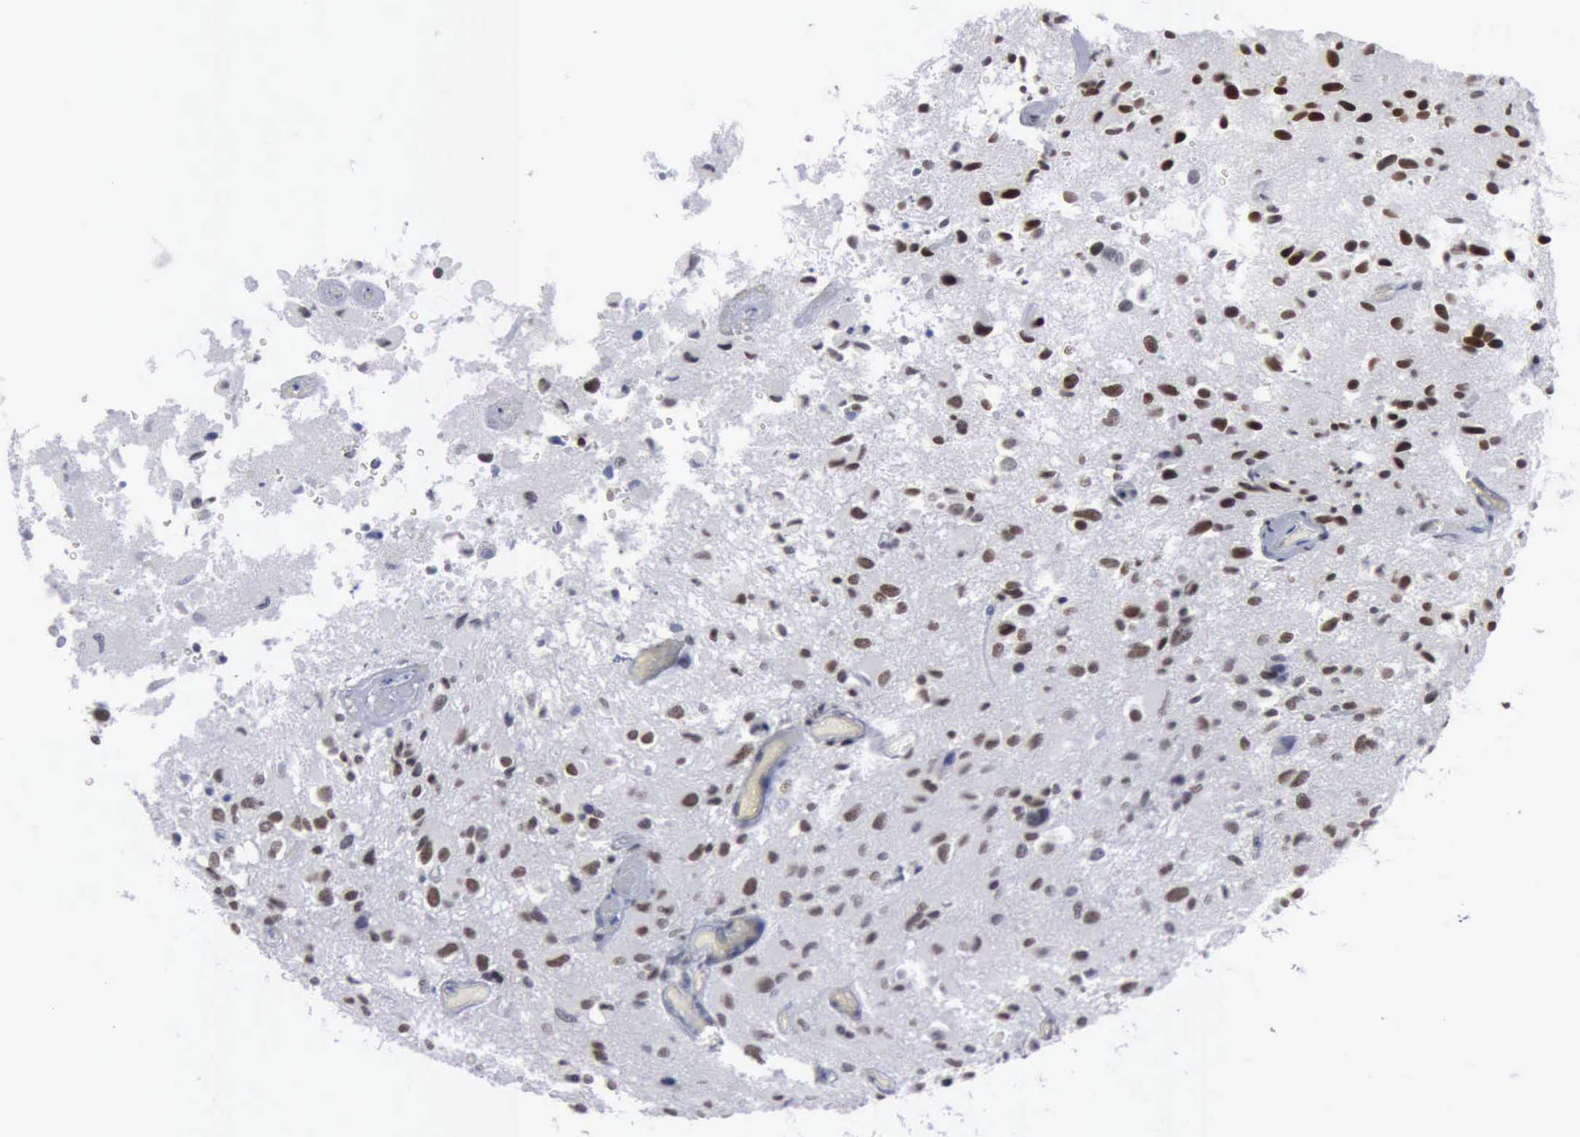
{"staining": {"intensity": "moderate", "quantity": ">75%", "location": "nuclear"}, "tissue": "glioma", "cell_type": "Tumor cells", "image_type": "cancer", "snomed": [{"axis": "morphology", "description": "Glioma, malignant, High grade"}, {"axis": "topography", "description": "Brain"}], "caption": "Immunohistochemistry (IHC) photomicrograph of neoplastic tissue: human malignant high-grade glioma stained using IHC reveals medium levels of moderate protein expression localized specifically in the nuclear of tumor cells, appearing as a nuclear brown color.", "gene": "XPA", "patient": {"sex": "male", "age": 69}}